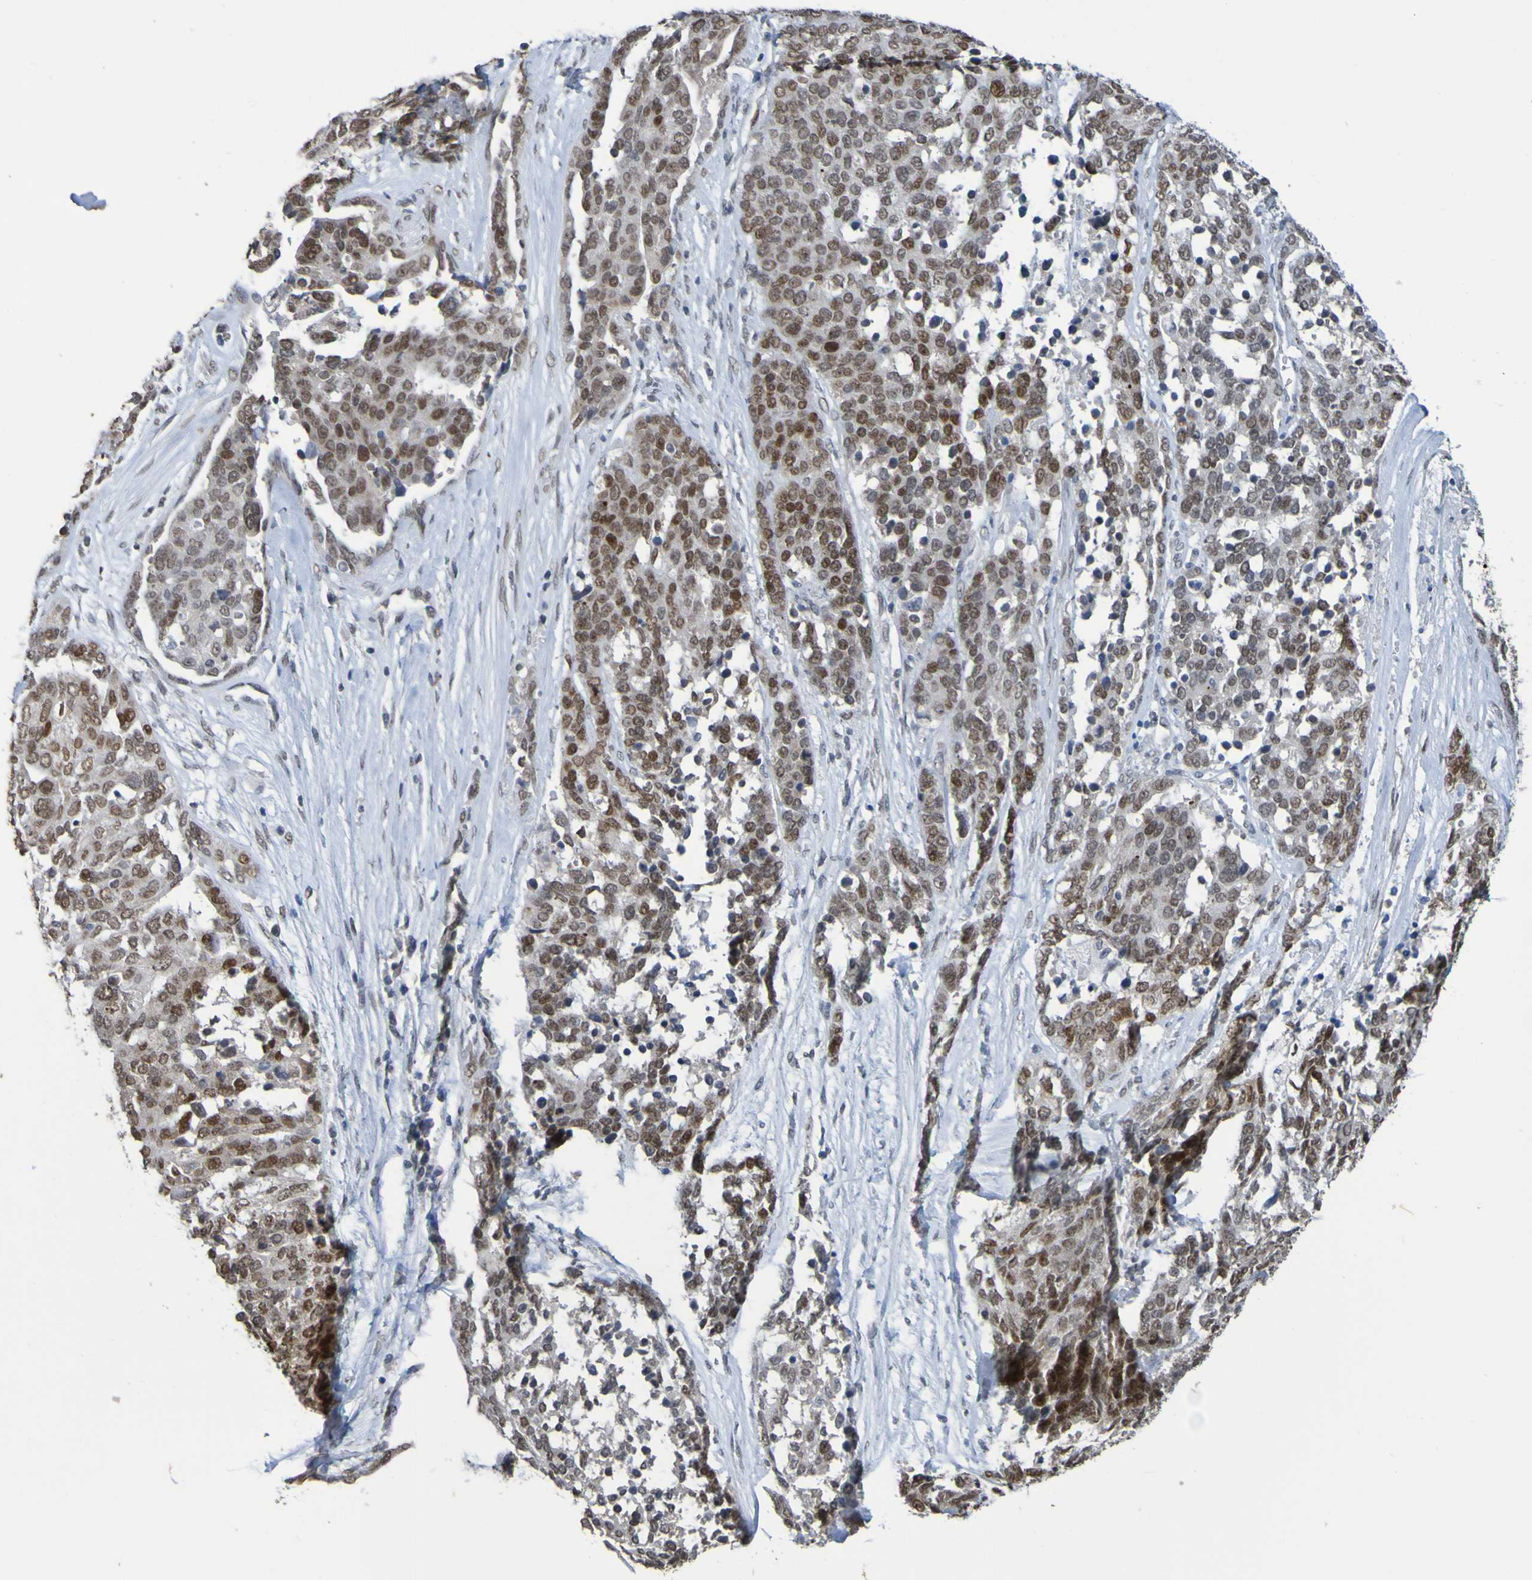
{"staining": {"intensity": "moderate", "quantity": ">75%", "location": "nuclear"}, "tissue": "ovarian cancer", "cell_type": "Tumor cells", "image_type": "cancer", "snomed": [{"axis": "morphology", "description": "Cystadenocarcinoma, serous, NOS"}, {"axis": "topography", "description": "Ovary"}], "caption": "This is a histology image of immunohistochemistry staining of ovarian cancer, which shows moderate expression in the nuclear of tumor cells.", "gene": "ALKBH2", "patient": {"sex": "female", "age": 44}}